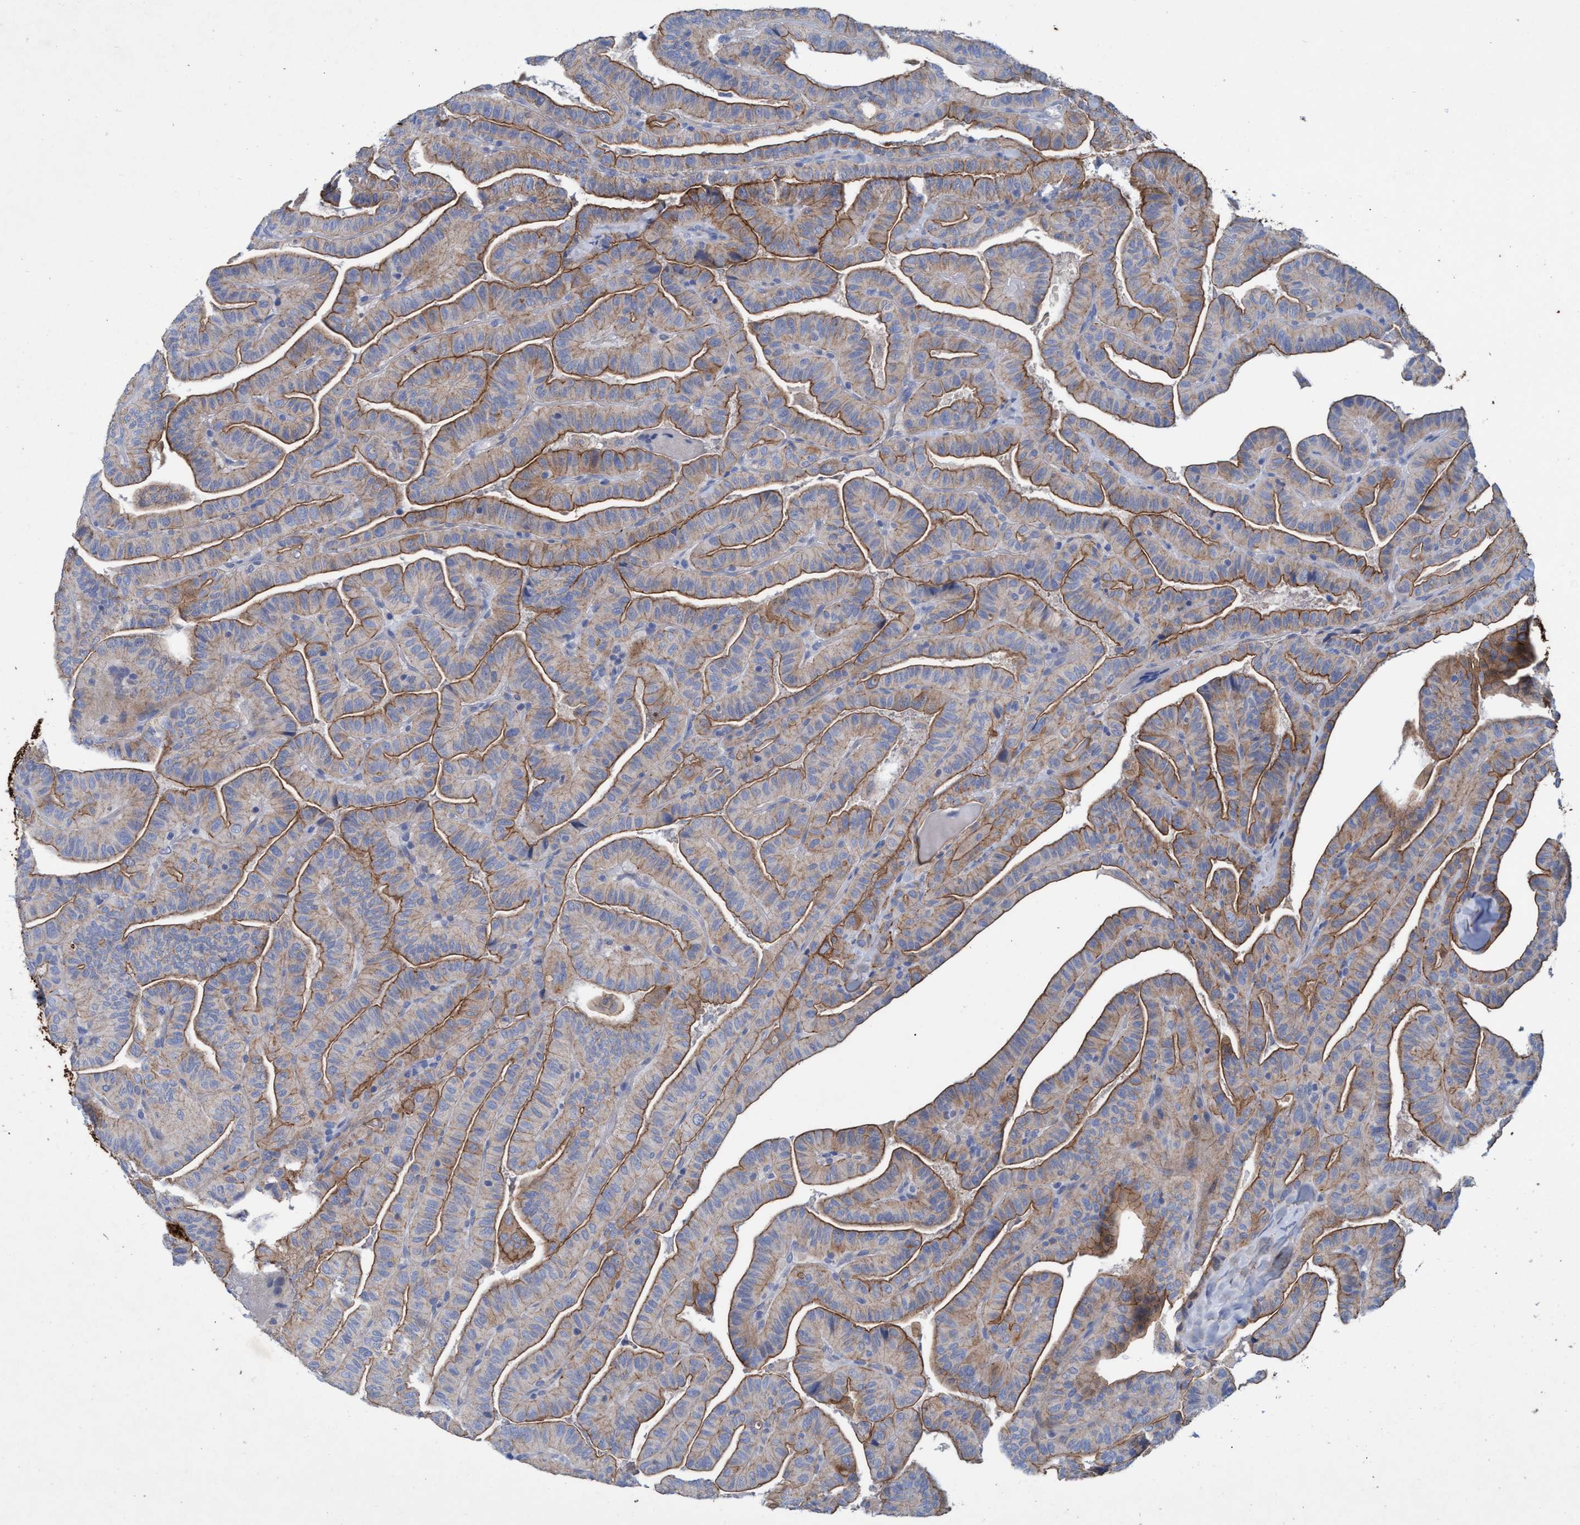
{"staining": {"intensity": "moderate", "quantity": ">75%", "location": "cytoplasmic/membranous"}, "tissue": "thyroid cancer", "cell_type": "Tumor cells", "image_type": "cancer", "snomed": [{"axis": "morphology", "description": "Papillary adenocarcinoma, NOS"}, {"axis": "topography", "description": "Thyroid gland"}], "caption": "A medium amount of moderate cytoplasmic/membranous staining is appreciated in about >75% of tumor cells in thyroid cancer tissue. (DAB (3,3'-diaminobenzidine) IHC, brown staining for protein, blue staining for nuclei).", "gene": "GULP1", "patient": {"sex": "male", "age": 77}}